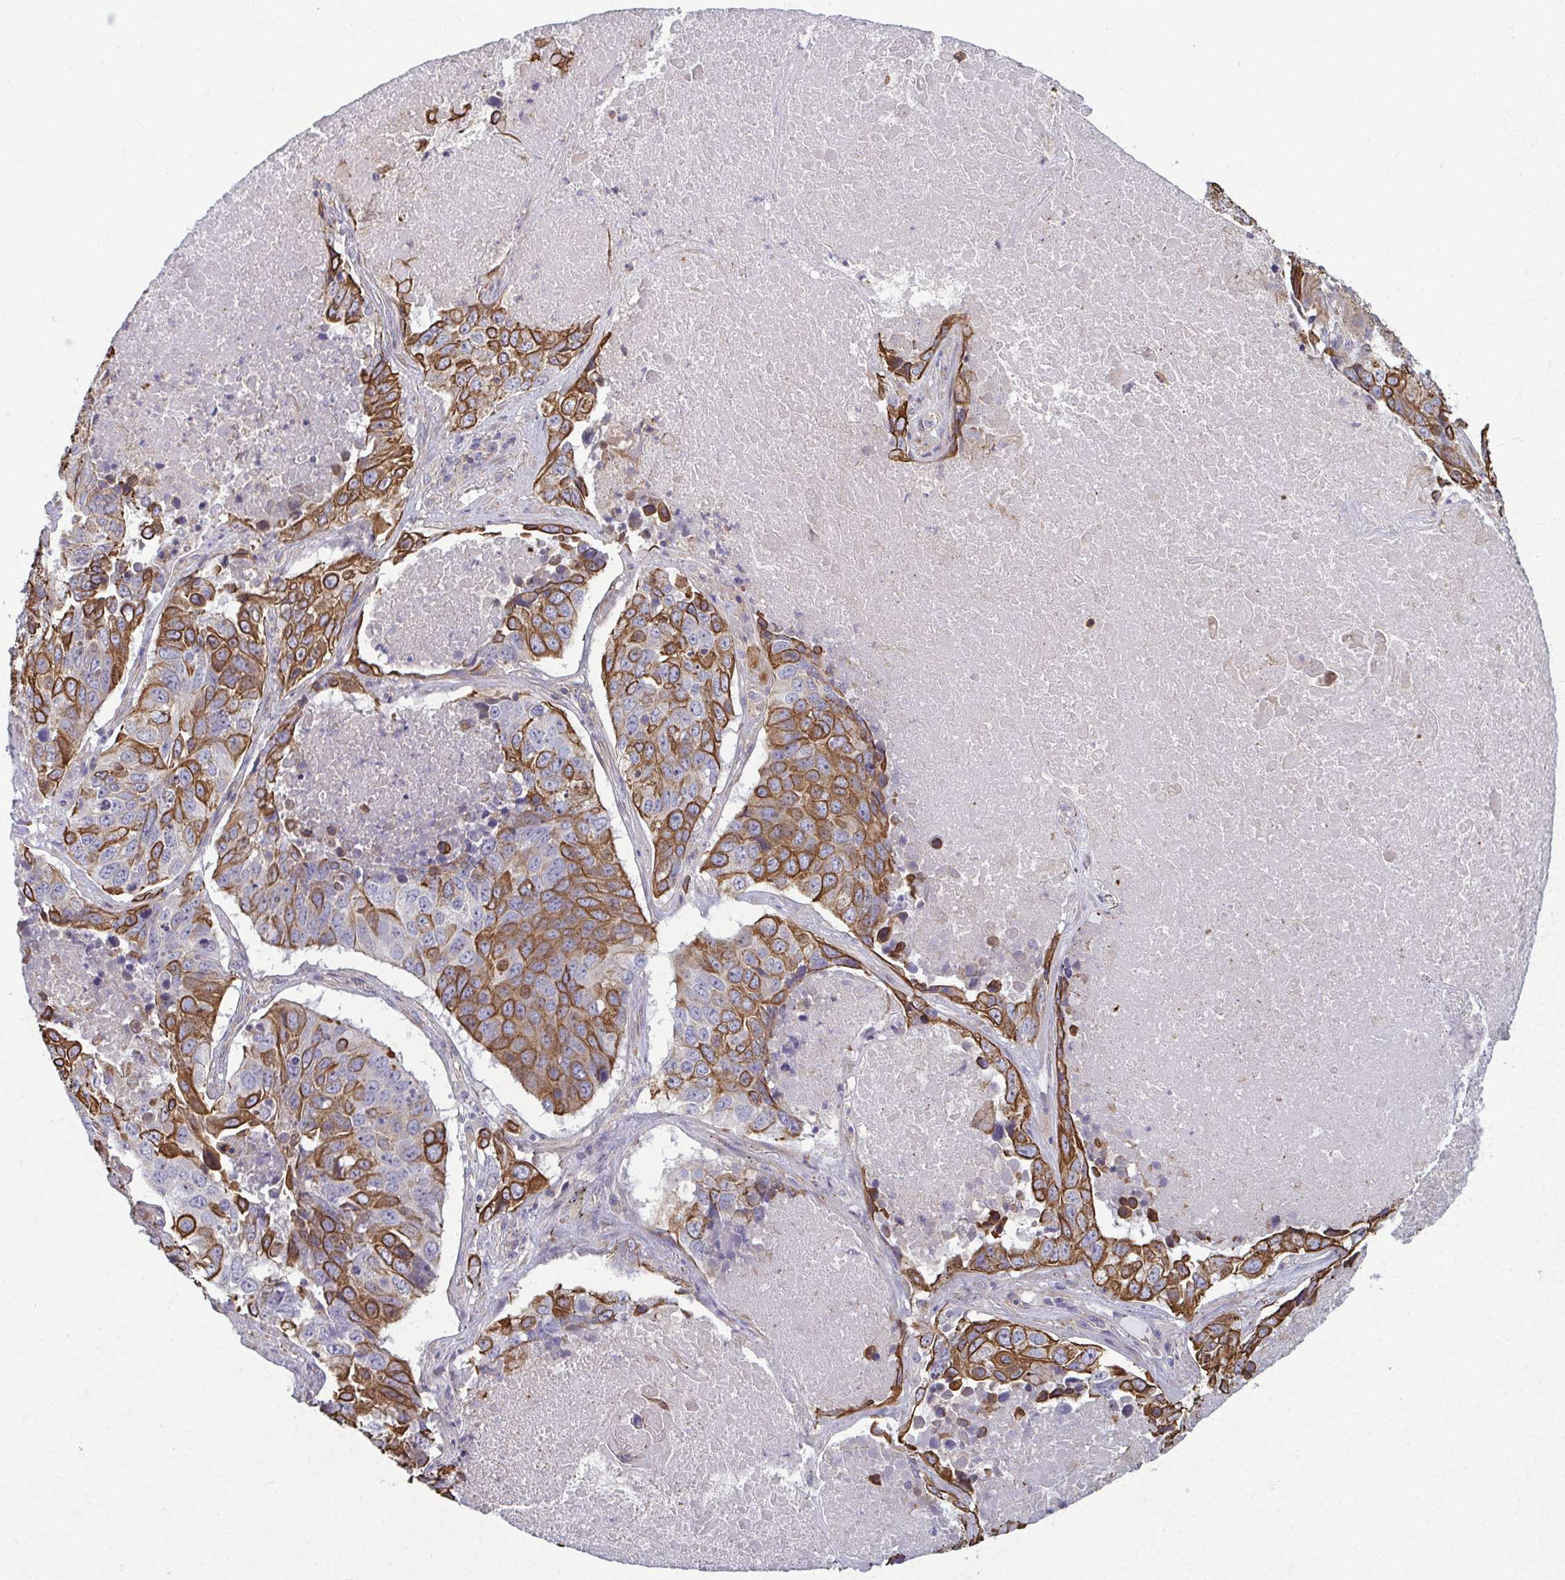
{"staining": {"intensity": "strong", "quantity": "25%-75%", "location": "cytoplasmic/membranous"}, "tissue": "lung cancer", "cell_type": "Tumor cells", "image_type": "cancer", "snomed": [{"axis": "morphology", "description": "Normal tissue, NOS"}, {"axis": "morphology", "description": "Squamous cell carcinoma, NOS"}, {"axis": "topography", "description": "Bronchus"}, {"axis": "topography", "description": "Lung"}], "caption": "Lung squamous cell carcinoma stained for a protein (brown) exhibits strong cytoplasmic/membranous positive positivity in about 25%-75% of tumor cells.", "gene": "EID2B", "patient": {"sex": "male", "age": 64}}